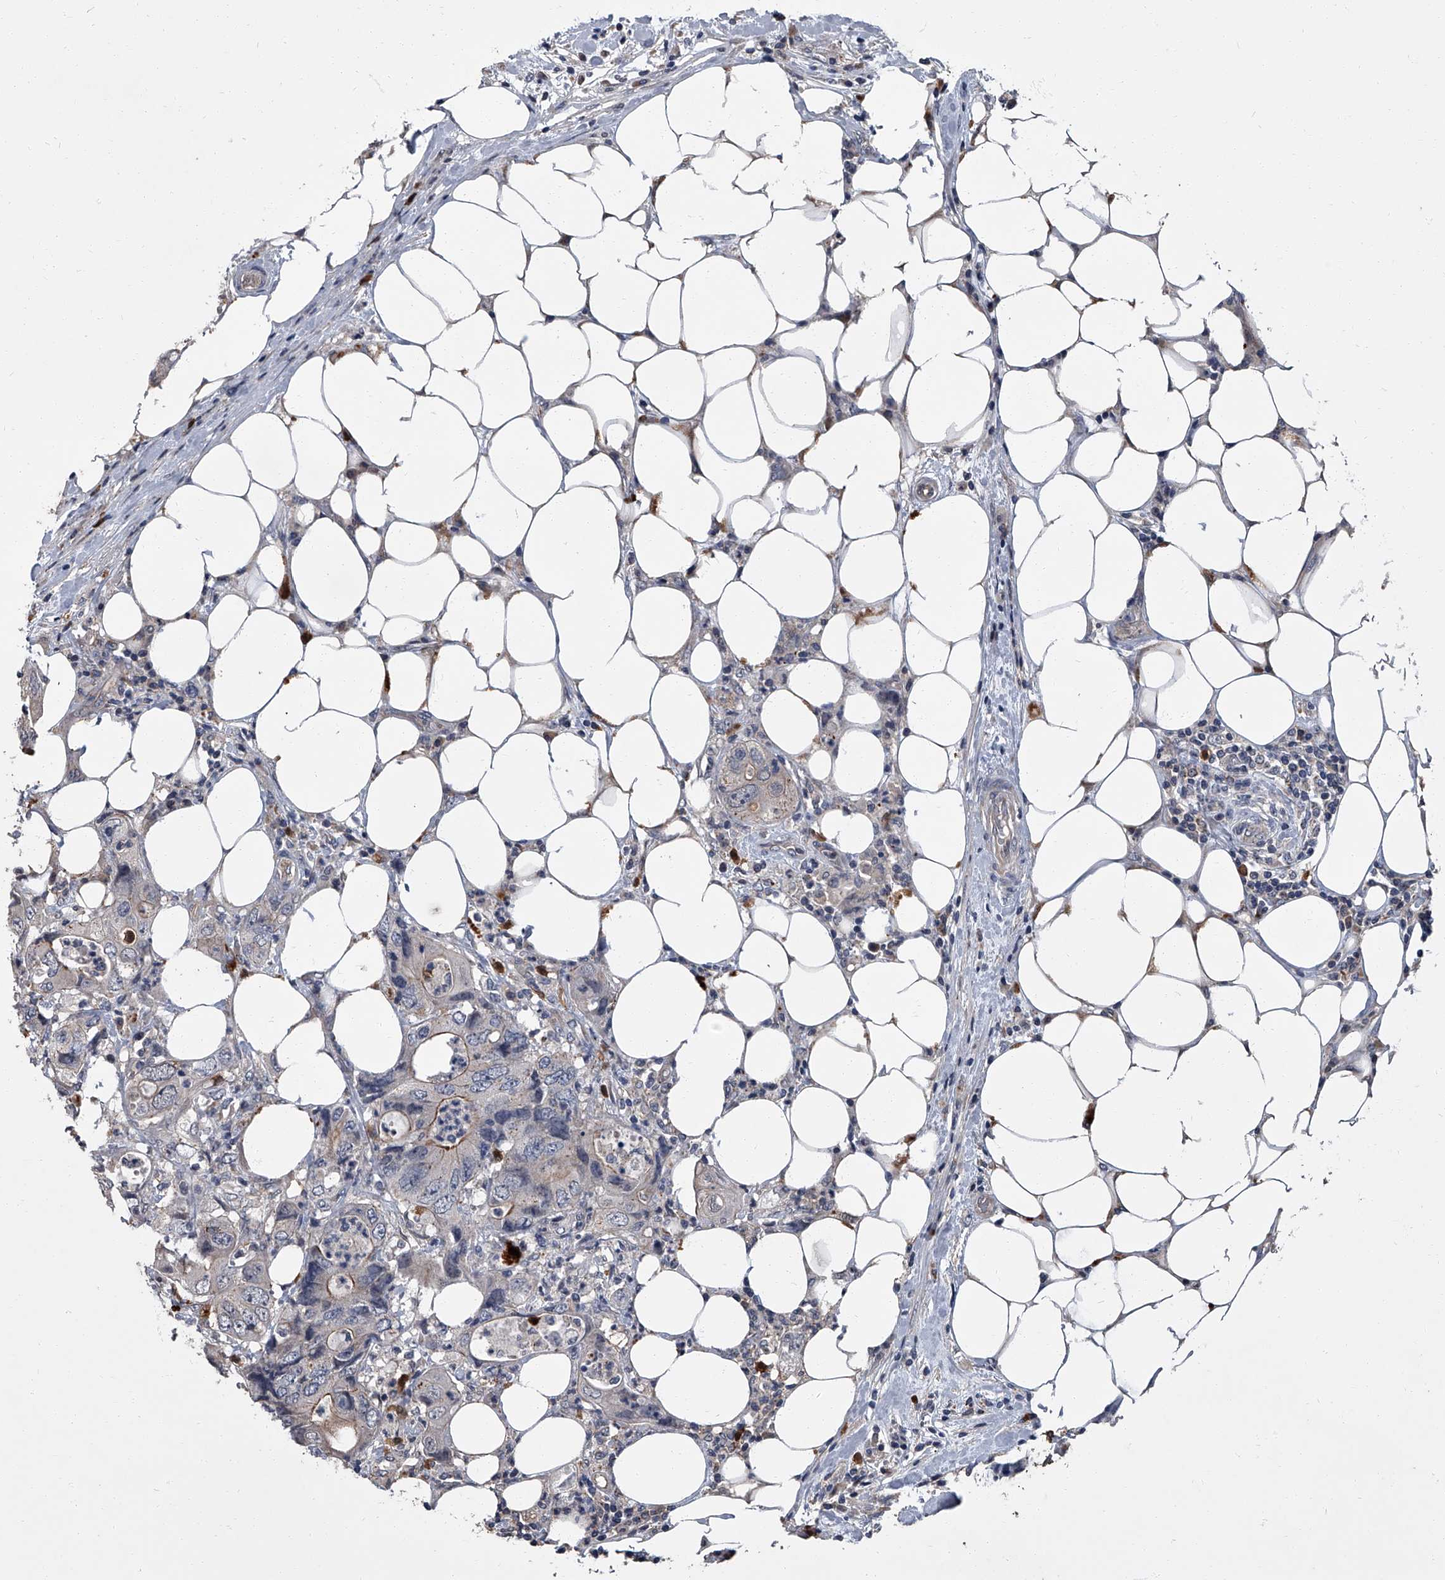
{"staining": {"intensity": "moderate", "quantity": "<25%", "location": "cytoplasmic/membranous"}, "tissue": "colorectal cancer", "cell_type": "Tumor cells", "image_type": "cancer", "snomed": [{"axis": "morphology", "description": "Adenocarcinoma, NOS"}, {"axis": "topography", "description": "Colon"}], "caption": "IHC histopathology image of colorectal cancer (adenocarcinoma) stained for a protein (brown), which exhibits low levels of moderate cytoplasmic/membranous positivity in about <25% of tumor cells.", "gene": "SIRT4", "patient": {"sex": "male", "age": 71}}